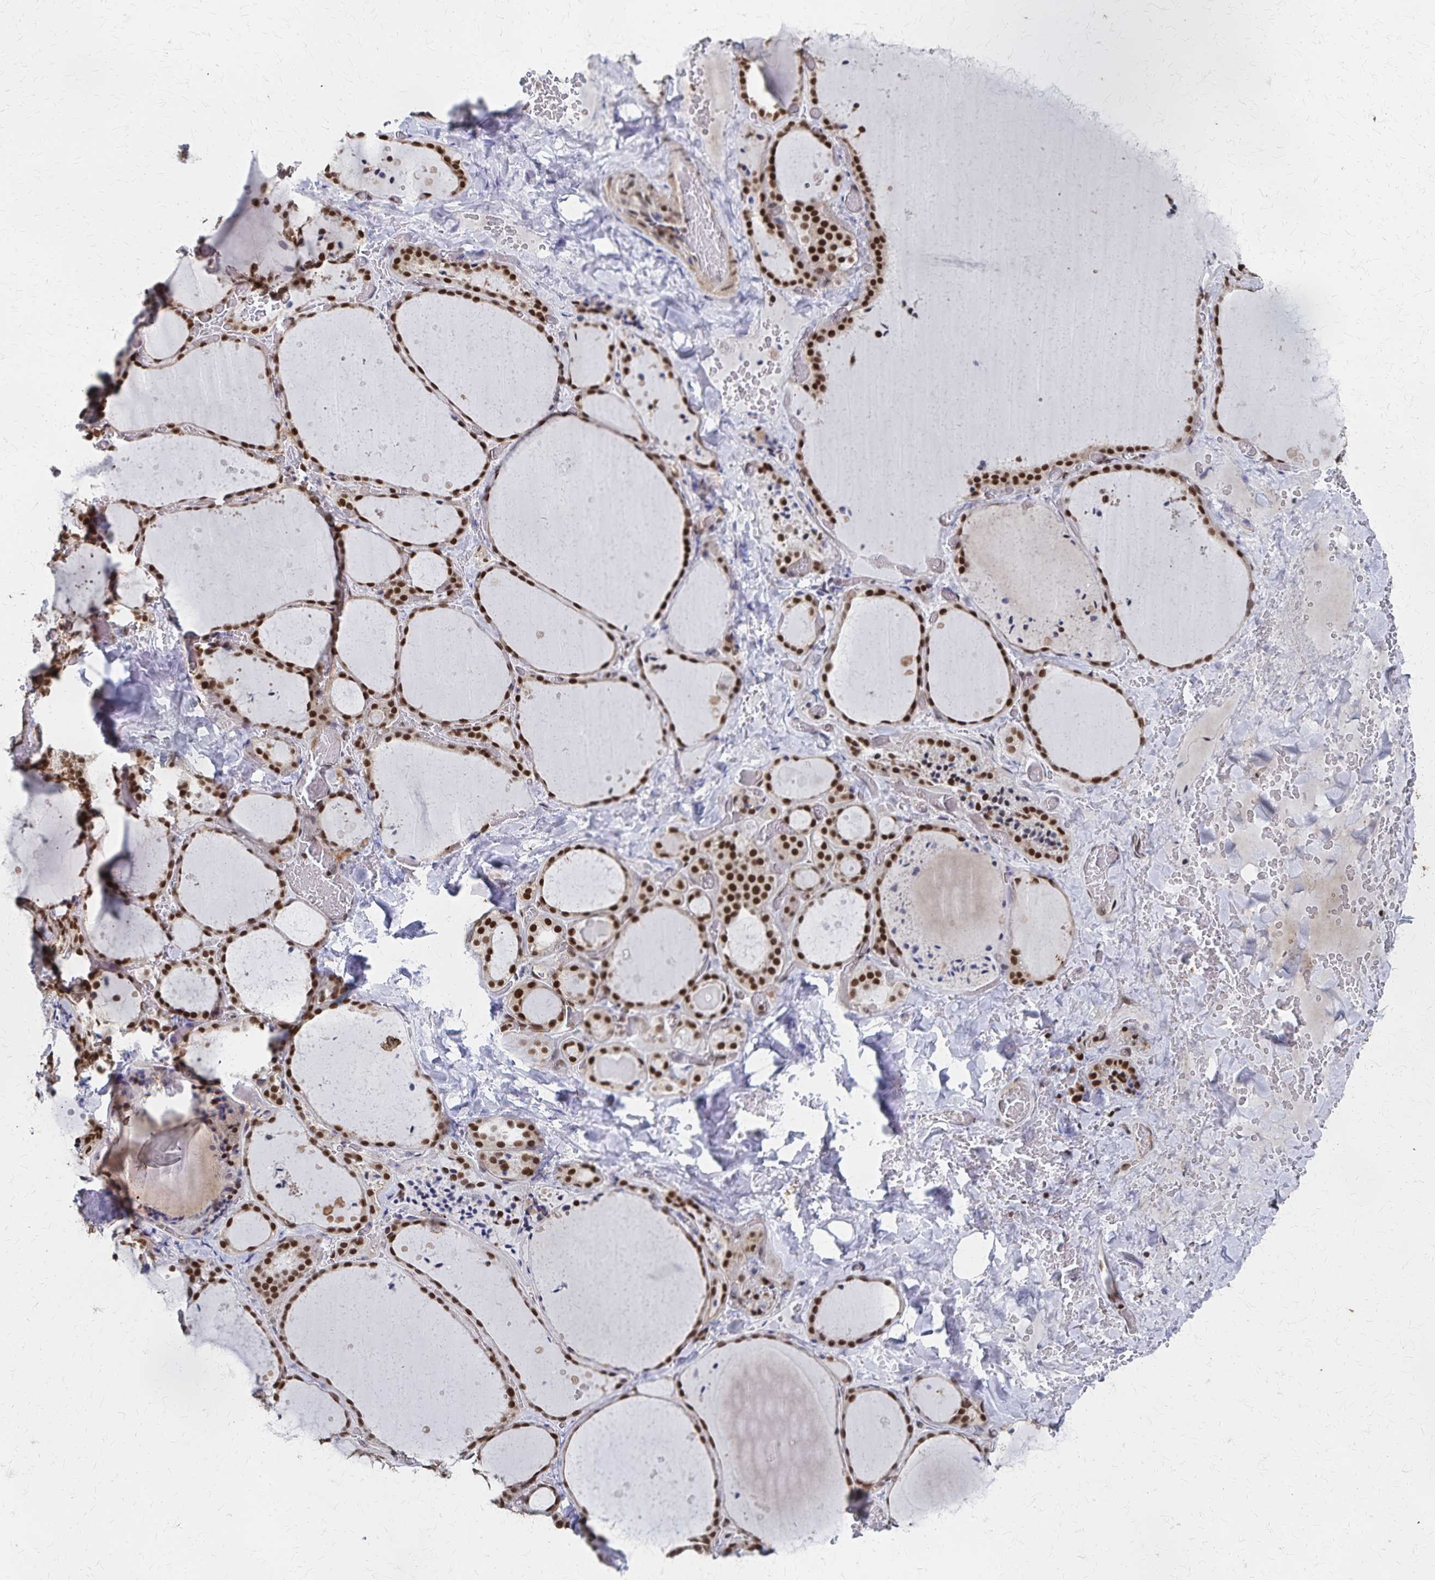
{"staining": {"intensity": "strong", "quantity": ">75%", "location": "nuclear"}, "tissue": "thyroid gland", "cell_type": "Glandular cells", "image_type": "normal", "snomed": [{"axis": "morphology", "description": "Normal tissue, NOS"}, {"axis": "topography", "description": "Thyroid gland"}], "caption": "A brown stain highlights strong nuclear expression of a protein in glandular cells of benign human thyroid gland. (DAB (3,3'-diaminobenzidine) IHC, brown staining for protein, blue staining for nuclei).", "gene": "GTF2B", "patient": {"sex": "female", "age": 36}}